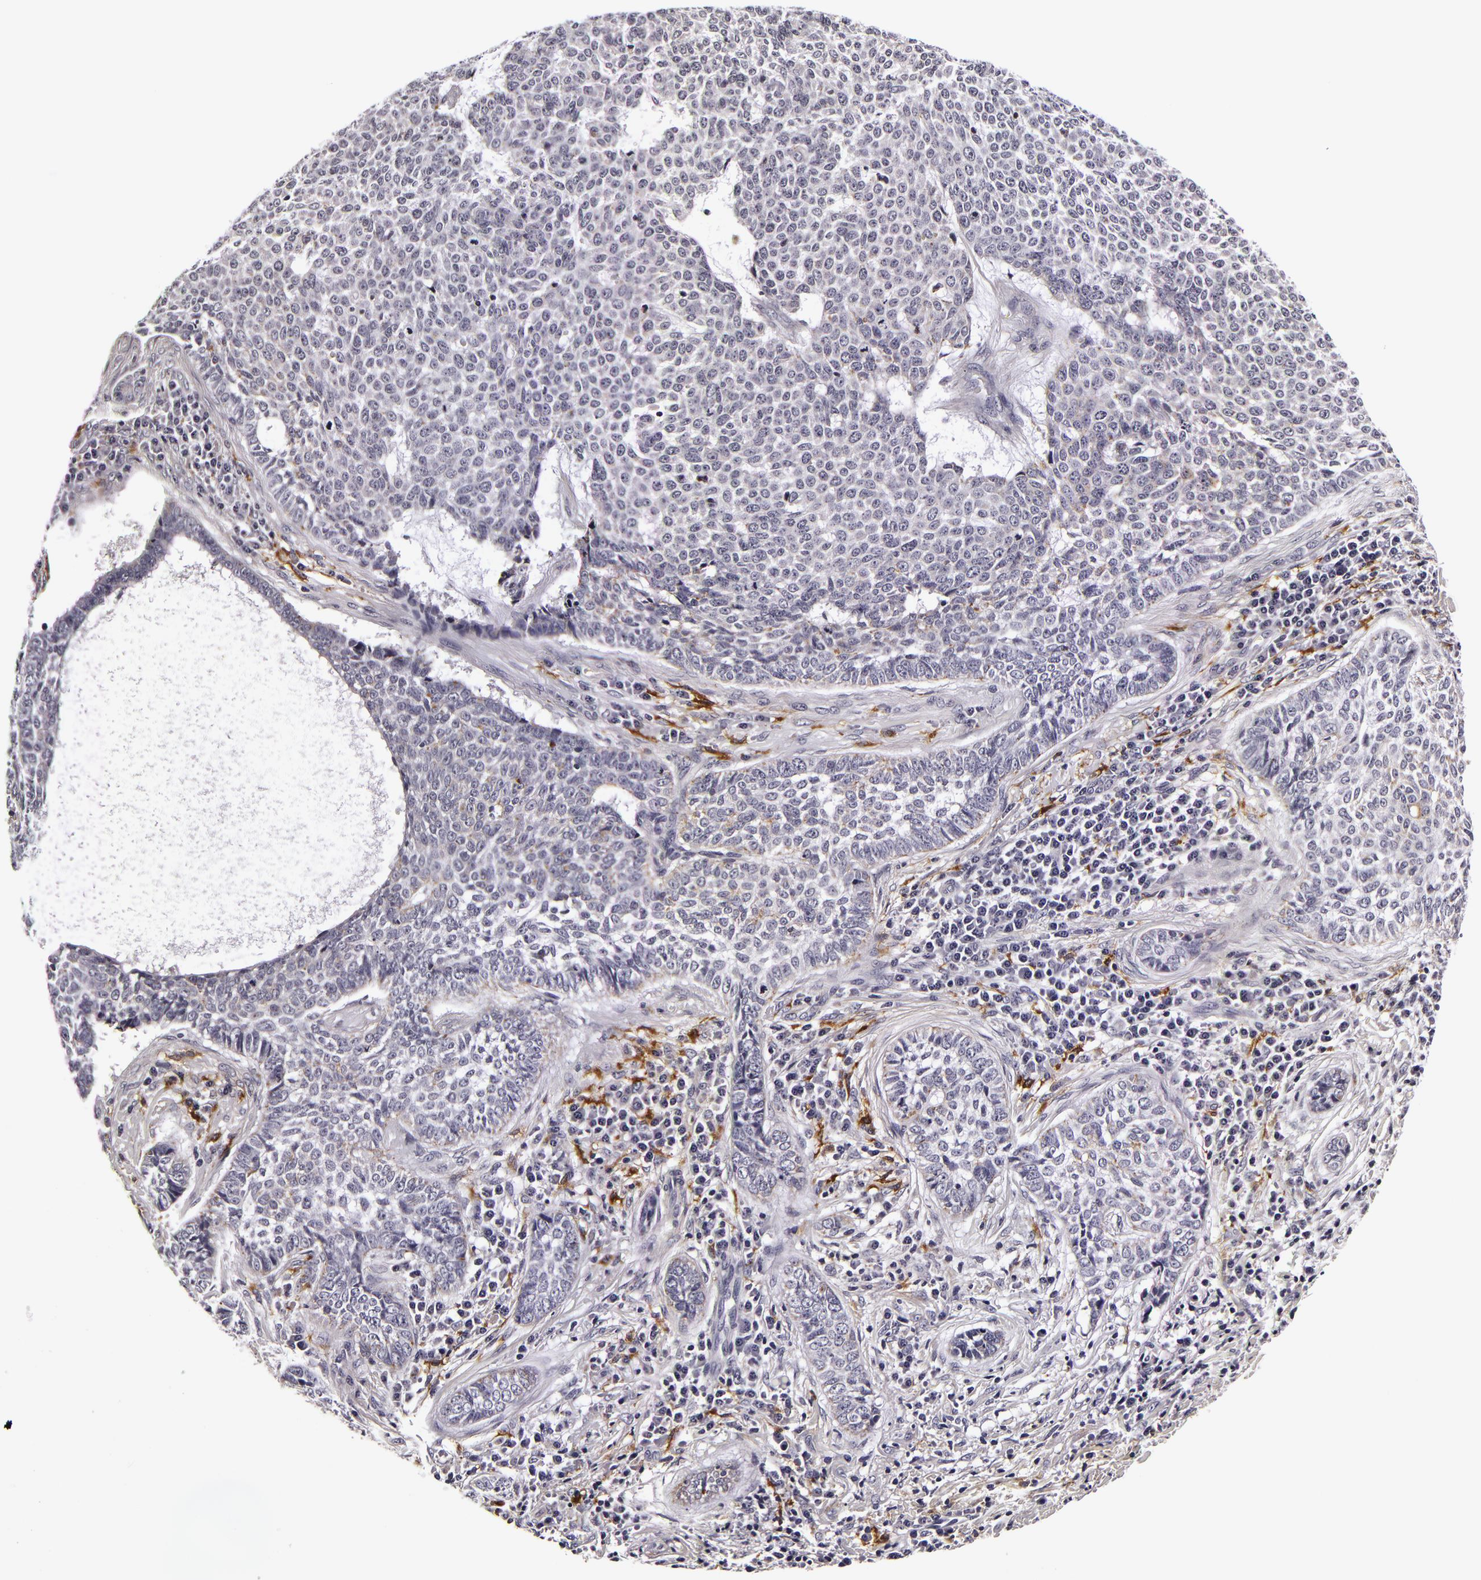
{"staining": {"intensity": "negative", "quantity": "none", "location": "none"}, "tissue": "skin cancer", "cell_type": "Tumor cells", "image_type": "cancer", "snomed": [{"axis": "morphology", "description": "Basal cell carcinoma"}, {"axis": "topography", "description": "Skin"}], "caption": "Immunohistochemistry (IHC) image of neoplastic tissue: skin basal cell carcinoma stained with DAB (3,3'-diaminobenzidine) exhibits no significant protein positivity in tumor cells.", "gene": "LGALS3BP", "patient": {"sex": "female", "age": 89}}